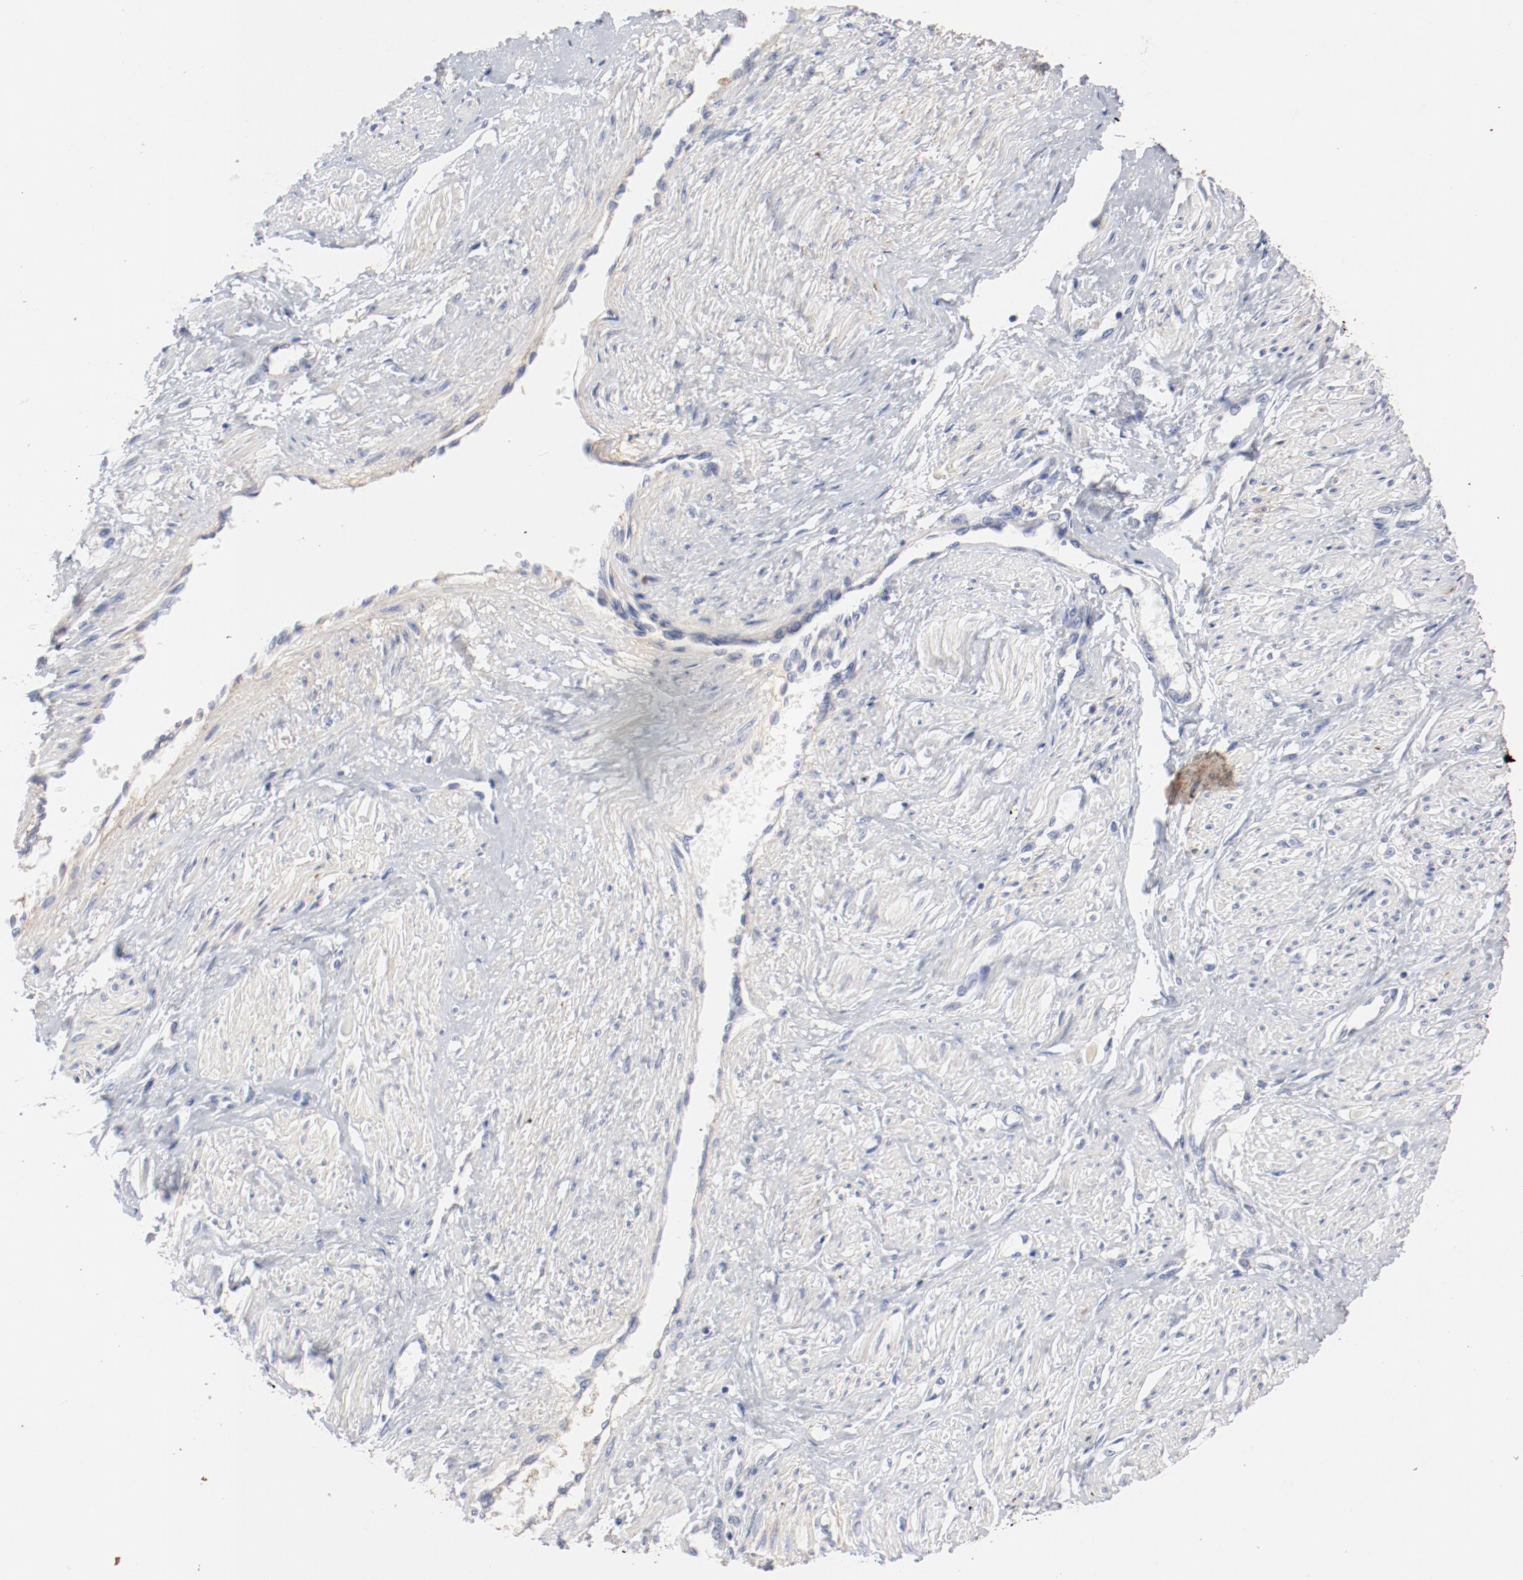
{"staining": {"intensity": "negative", "quantity": "none", "location": "none"}, "tissue": "smooth muscle", "cell_type": "Smooth muscle cells", "image_type": "normal", "snomed": [{"axis": "morphology", "description": "Normal tissue, NOS"}, {"axis": "topography", "description": "Smooth muscle"}, {"axis": "topography", "description": "Uterus"}], "caption": "IHC image of unremarkable smooth muscle: human smooth muscle stained with DAB shows no significant protein expression in smooth muscle cells.", "gene": "TSPAN6", "patient": {"sex": "female", "age": 39}}